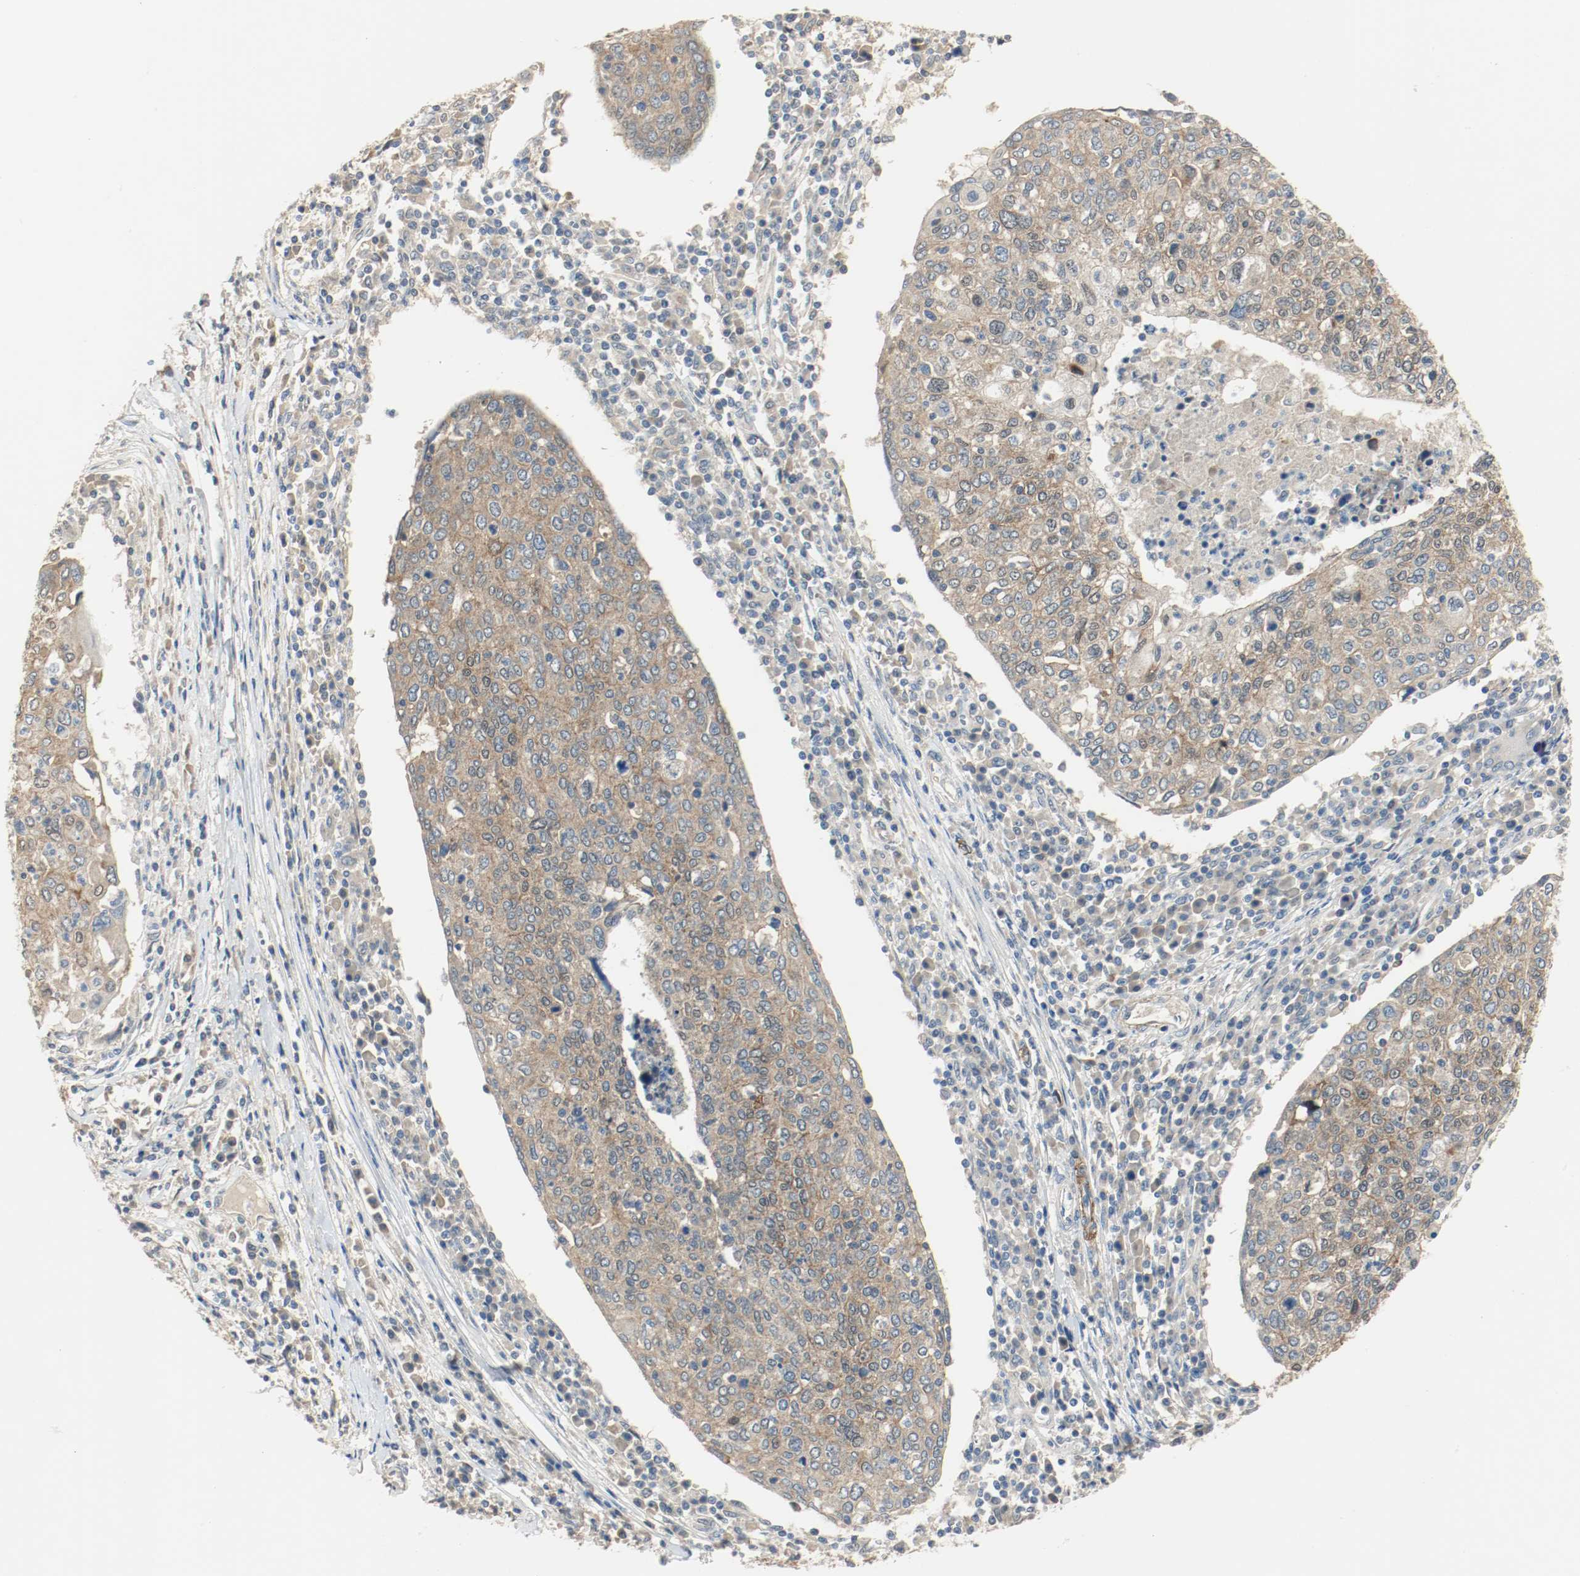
{"staining": {"intensity": "weak", "quantity": ">75%", "location": "cytoplasmic/membranous"}, "tissue": "cervical cancer", "cell_type": "Tumor cells", "image_type": "cancer", "snomed": [{"axis": "morphology", "description": "Squamous cell carcinoma, NOS"}, {"axis": "topography", "description": "Cervix"}], "caption": "This micrograph exhibits cervical squamous cell carcinoma stained with IHC to label a protein in brown. The cytoplasmic/membranous of tumor cells show weak positivity for the protein. Nuclei are counter-stained blue.", "gene": "MELTF", "patient": {"sex": "female", "age": 40}}